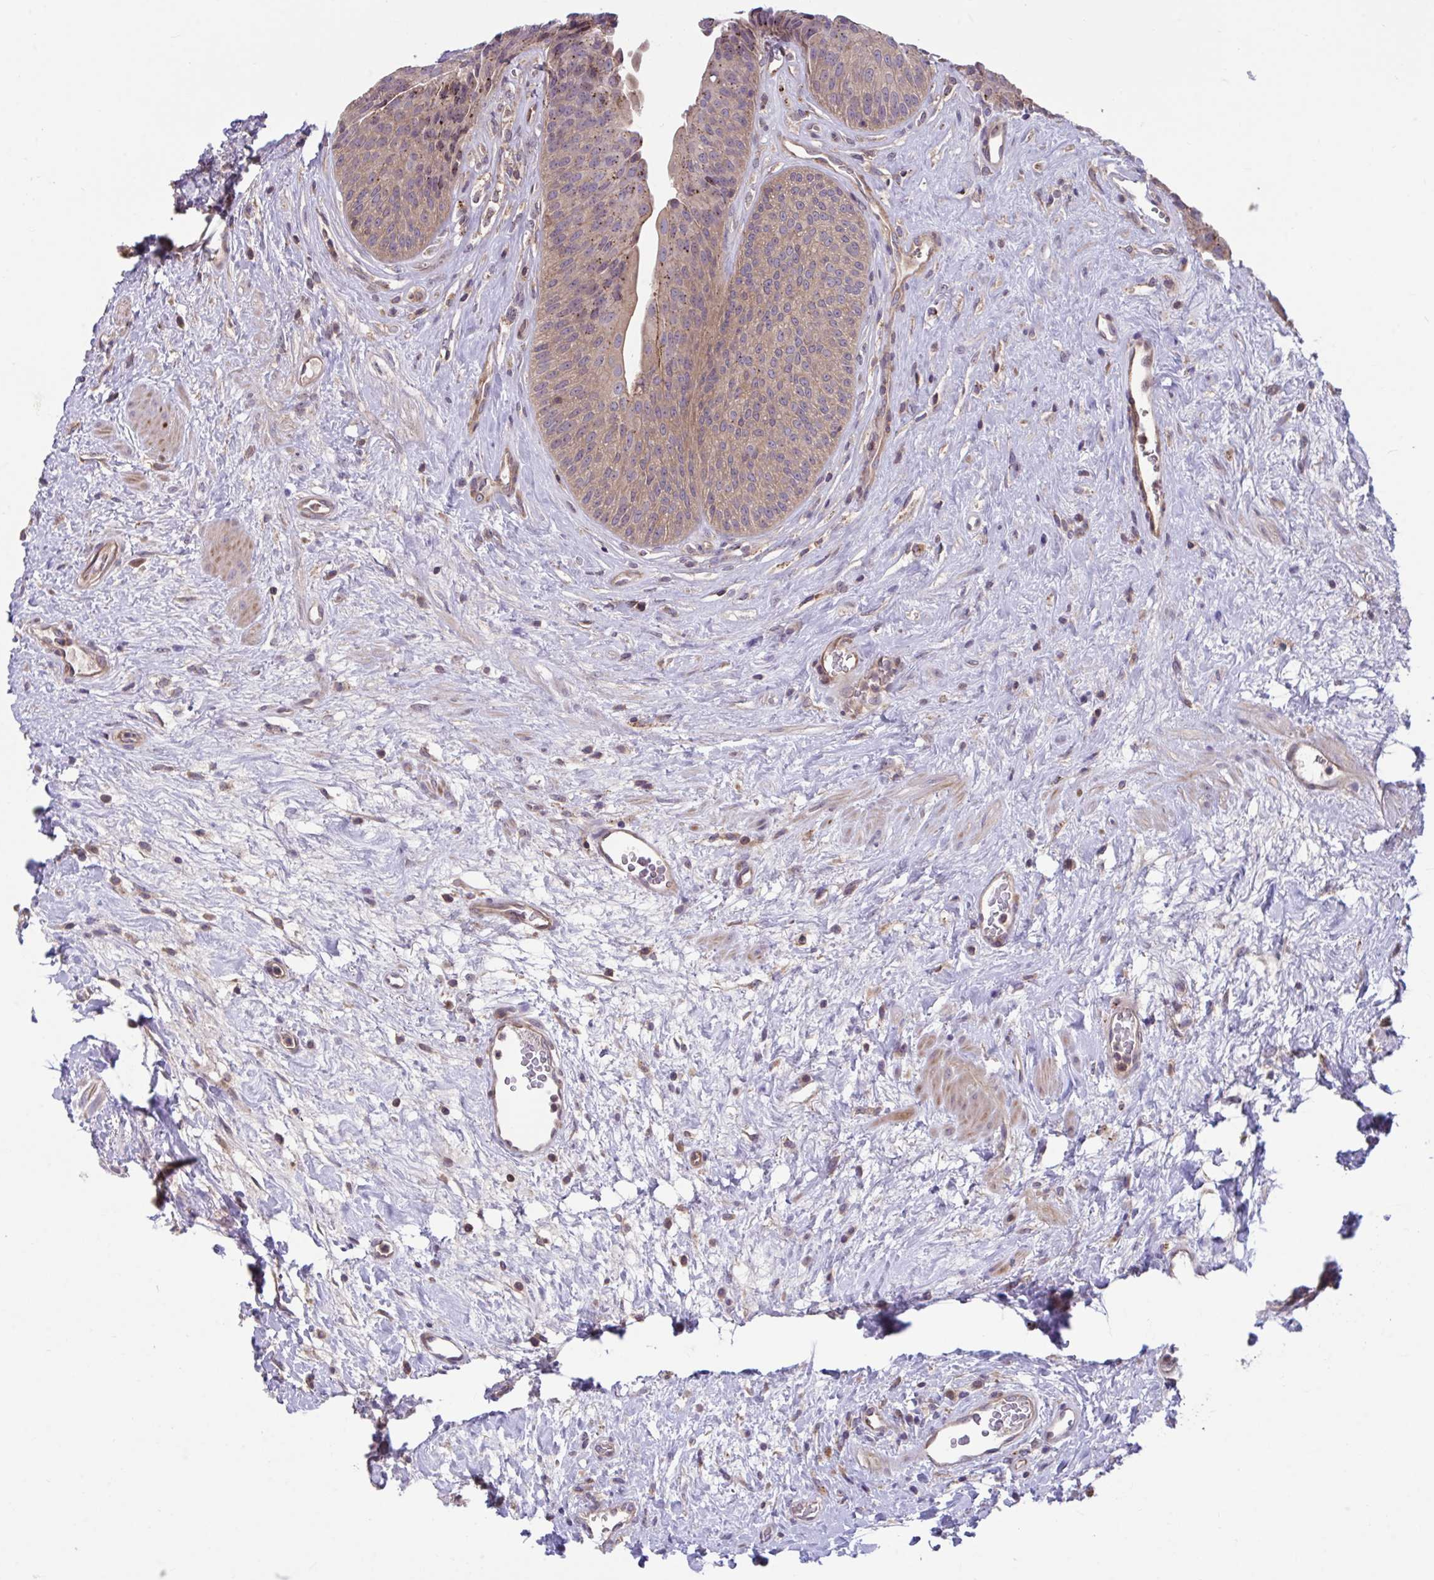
{"staining": {"intensity": "moderate", "quantity": ">75%", "location": "cytoplasmic/membranous"}, "tissue": "urinary bladder", "cell_type": "Urothelial cells", "image_type": "normal", "snomed": [{"axis": "morphology", "description": "Normal tissue, NOS"}, {"axis": "topography", "description": "Urinary bladder"}], "caption": "Brown immunohistochemical staining in unremarkable urinary bladder demonstrates moderate cytoplasmic/membranous expression in about >75% of urothelial cells. The staining was performed using DAB (3,3'-diaminobenzidine) to visualize the protein expression in brown, while the nuclei were stained in blue with hematoxylin (Magnification: 20x).", "gene": "IST1", "patient": {"sex": "female", "age": 56}}